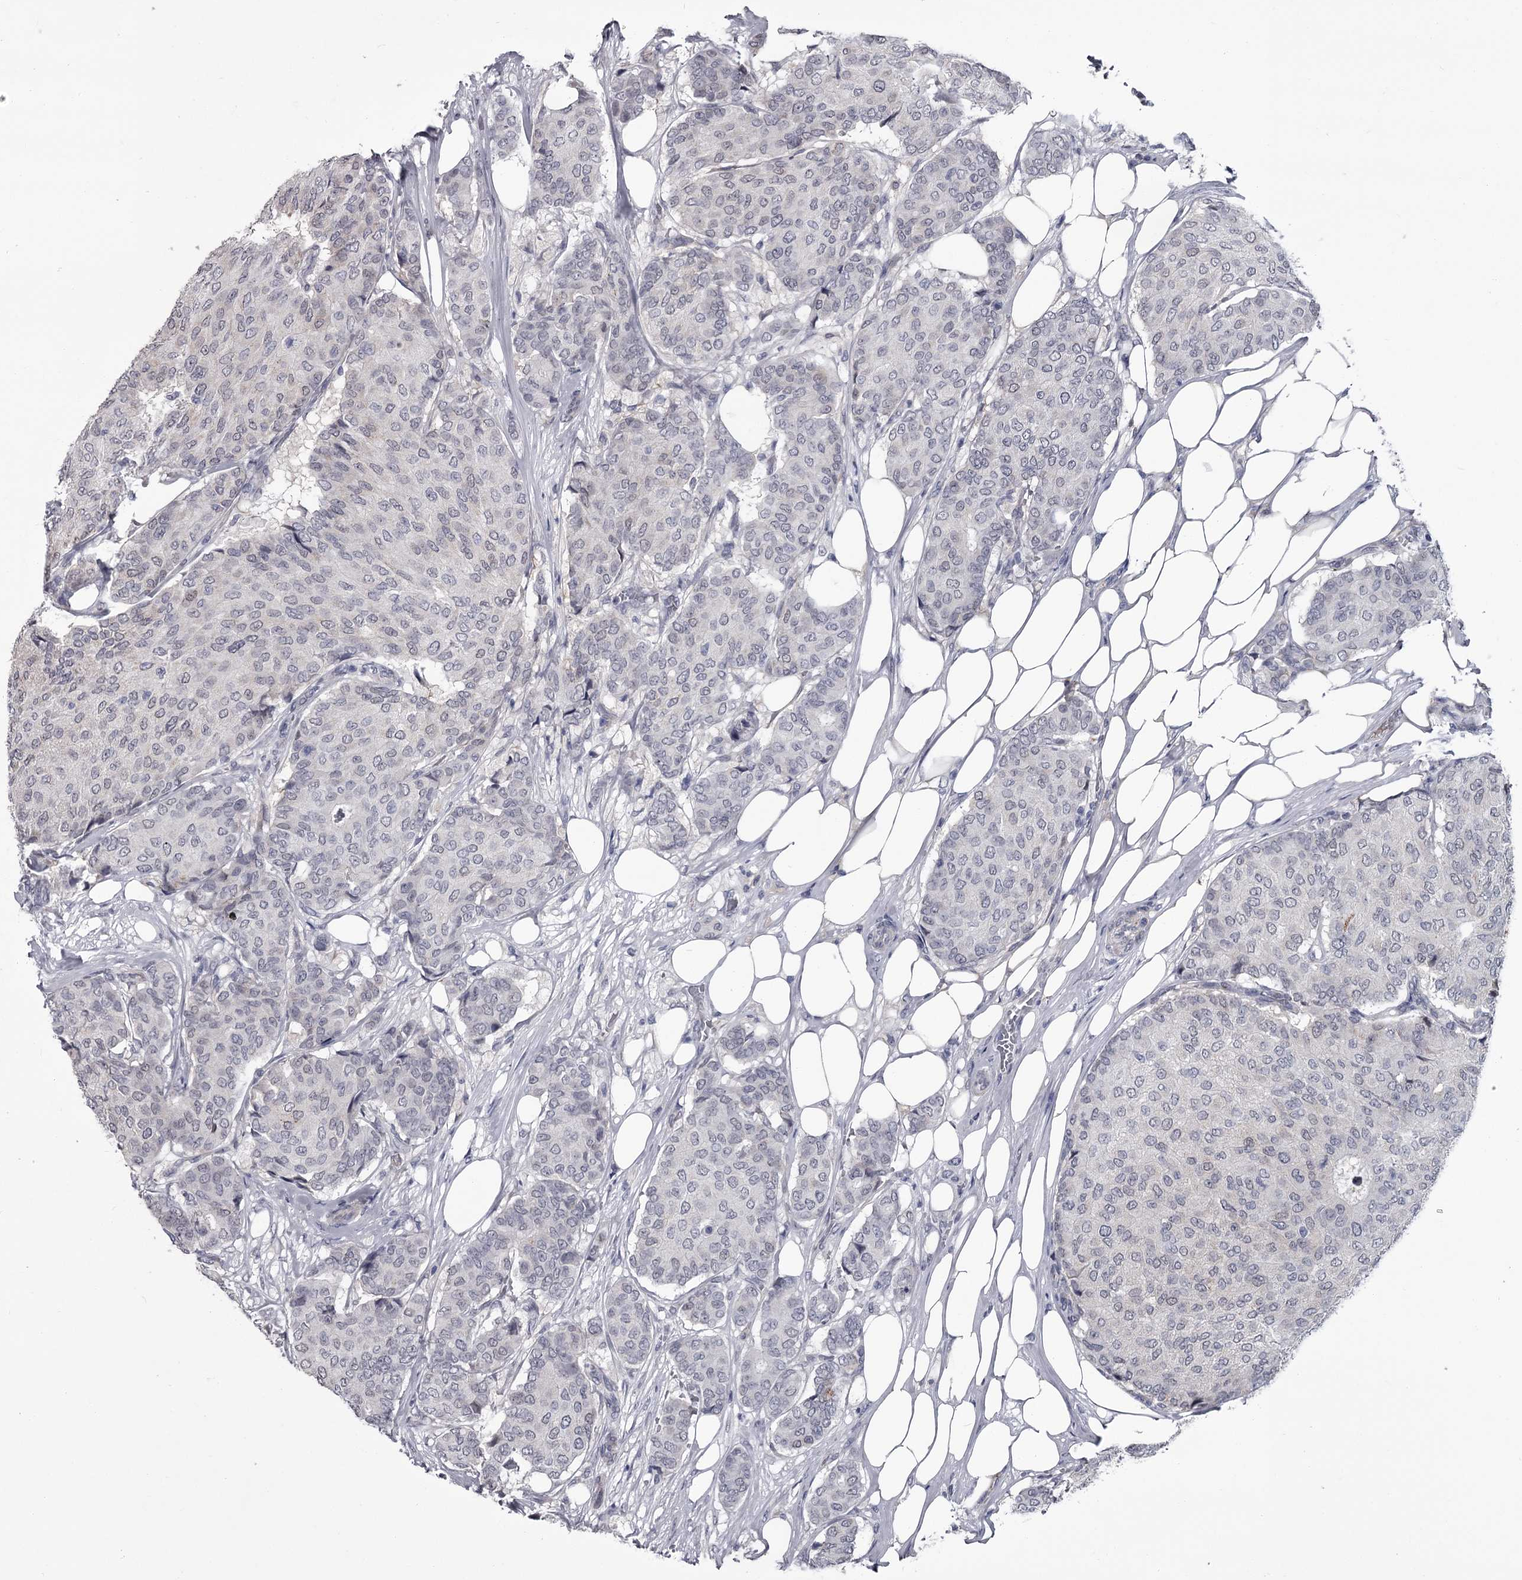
{"staining": {"intensity": "negative", "quantity": "none", "location": "none"}, "tissue": "breast cancer", "cell_type": "Tumor cells", "image_type": "cancer", "snomed": [{"axis": "morphology", "description": "Duct carcinoma"}, {"axis": "topography", "description": "Breast"}], "caption": "The image shows no staining of tumor cells in breast cancer (intraductal carcinoma). (IHC, brightfield microscopy, high magnification).", "gene": "PRPF40B", "patient": {"sex": "female", "age": 75}}